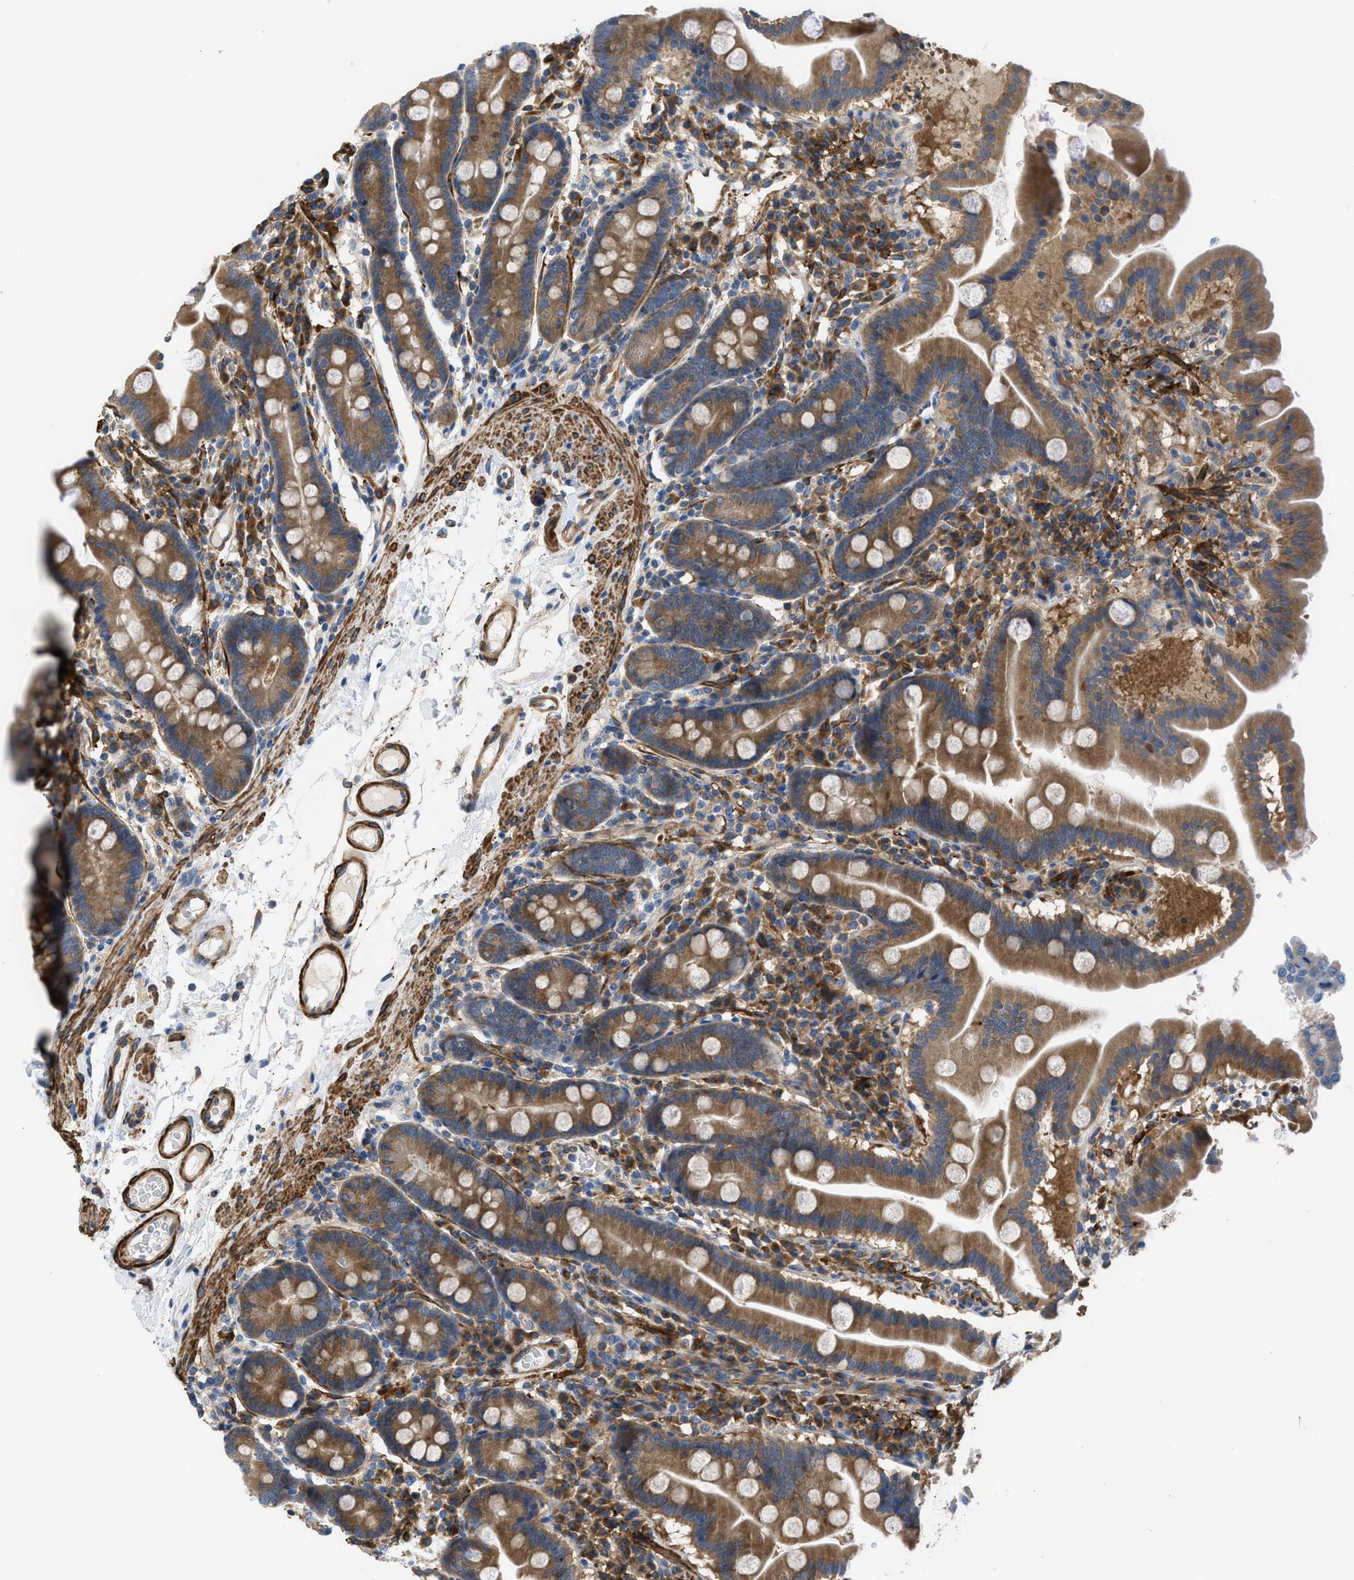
{"staining": {"intensity": "moderate", "quantity": ">75%", "location": "cytoplasmic/membranous"}, "tissue": "duodenum", "cell_type": "Glandular cells", "image_type": "normal", "snomed": [{"axis": "morphology", "description": "Normal tissue, NOS"}, {"axis": "topography", "description": "Duodenum"}], "caption": "Immunohistochemical staining of normal human duodenum shows moderate cytoplasmic/membranous protein staining in about >75% of glandular cells. (IHC, brightfield microscopy, high magnification).", "gene": "CHKB", "patient": {"sex": "male", "age": 50}}